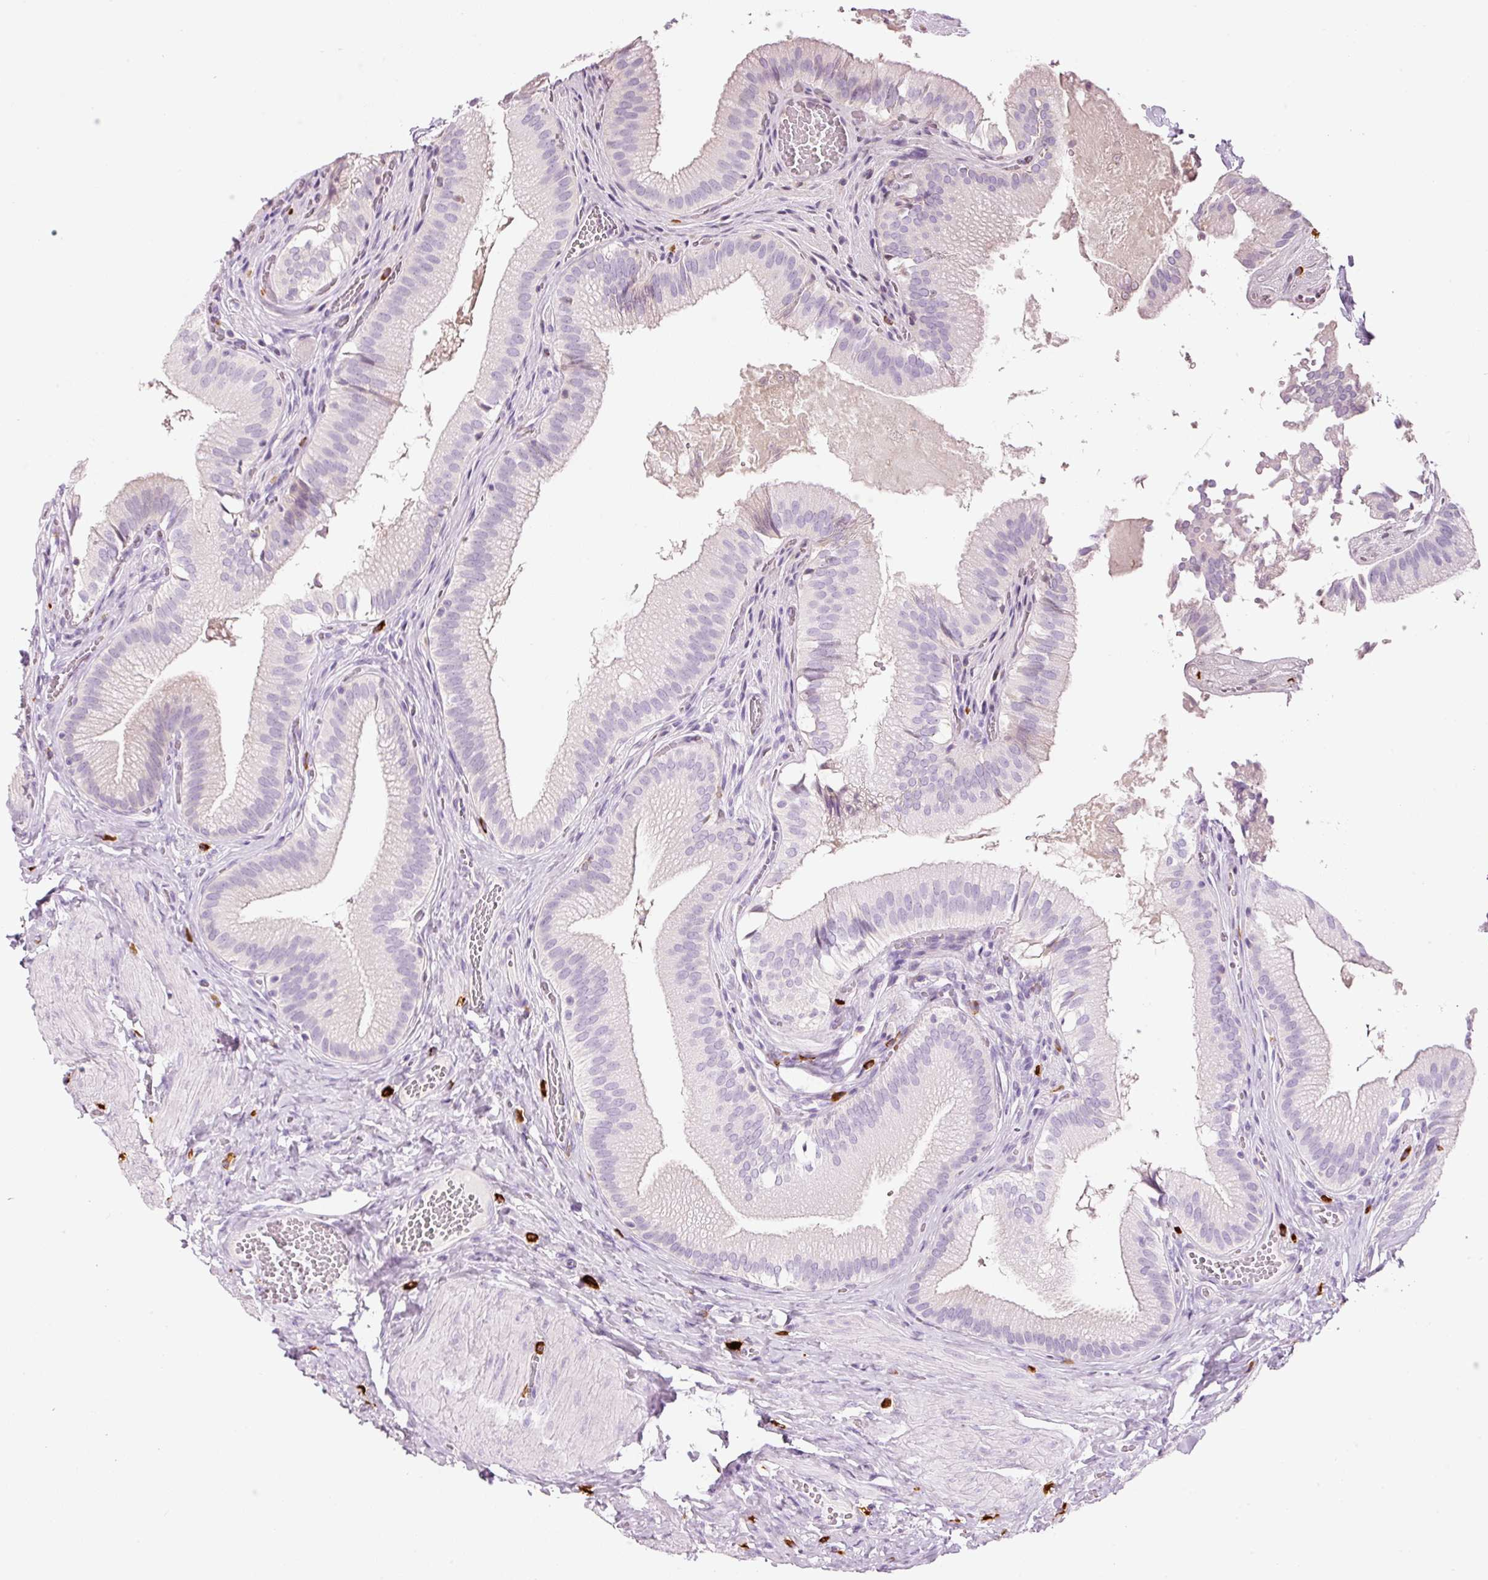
{"staining": {"intensity": "negative", "quantity": "none", "location": "none"}, "tissue": "gallbladder", "cell_type": "Glandular cells", "image_type": "normal", "snomed": [{"axis": "morphology", "description": "Normal tissue, NOS"}, {"axis": "topography", "description": "Gallbladder"}, {"axis": "topography", "description": "Peripheral nerve tissue"}], "caption": "A photomicrograph of gallbladder stained for a protein exhibits no brown staining in glandular cells.", "gene": "CMA1", "patient": {"sex": "male", "age": 17}}